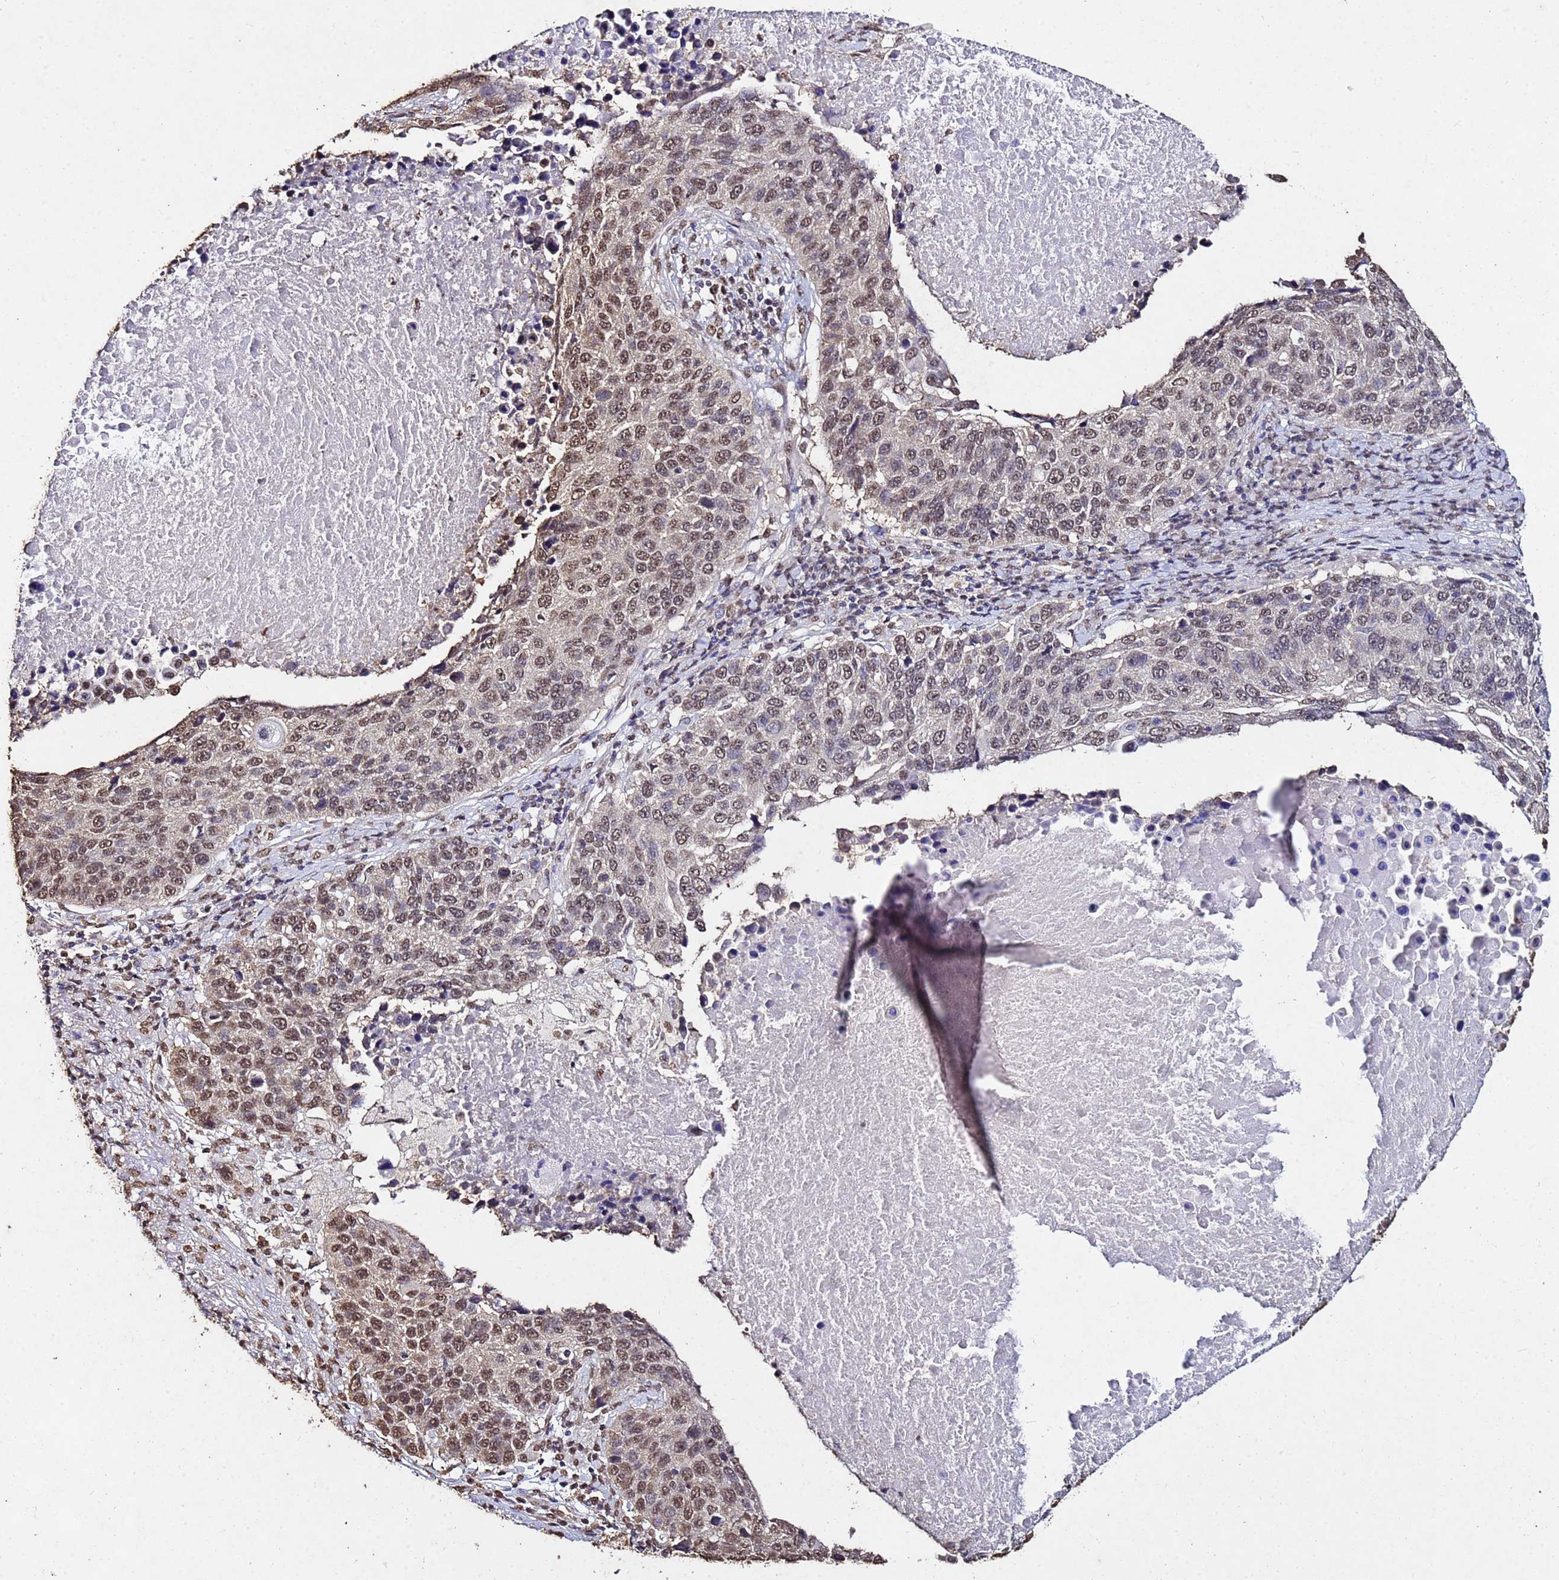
{"staining": {"intensity": "moderate", "quantity": ">75%", "location": "nuclear"}, "tissue": "lung cancer", "cell_type": "Tumor cells", "image_type": "cancer", "snomed": [{"axis": "morphology", "description": "Normal tissue, NOS"}, {"axis": "morphology", "description": "Squamous cell carcinoma, NOS"}, {"axis": "topography", "description": "Lymph node"}, {"axis": "topography", "description": "Lung"}], "caption": "This histopathology image reveals IHC staining of human squamous cell carcinoma (lung), with medium moderate nuclear positivity in about >75% of tumor cells.", "gene": "MYOCD", "patient": {"sex": "male", "age": 66}}